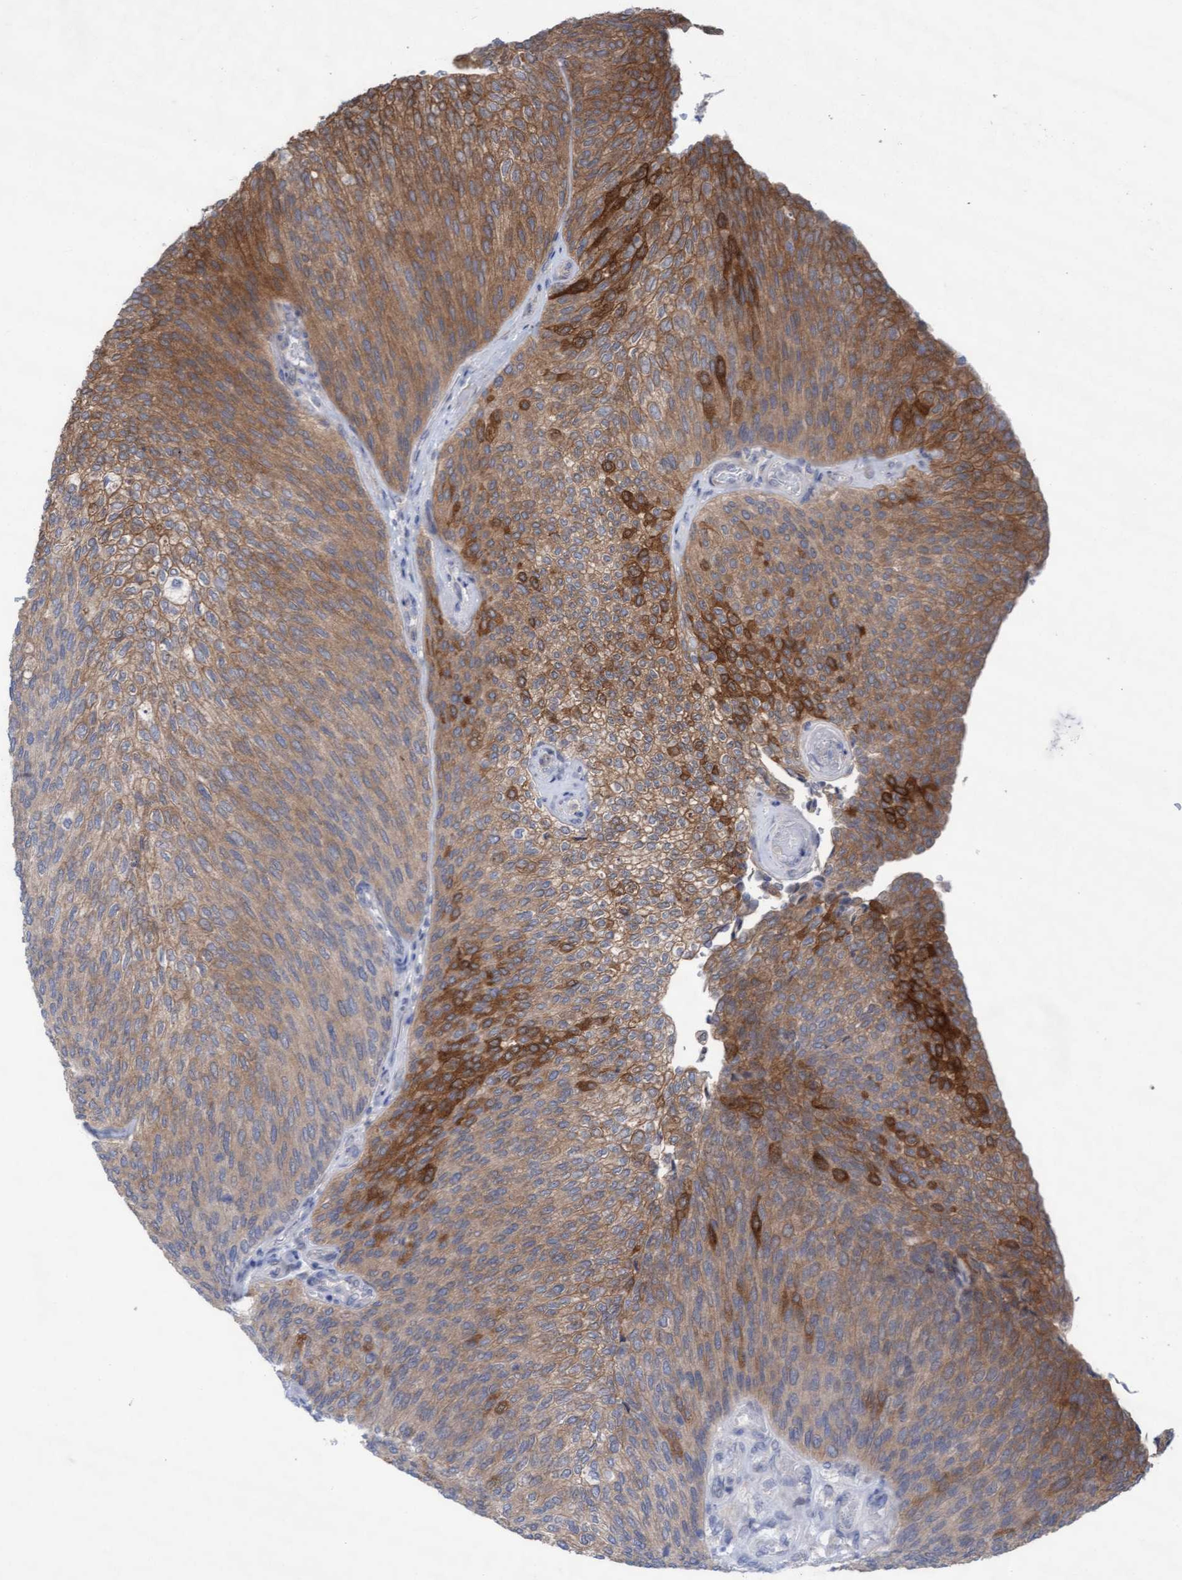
{"staining": {"intensity": "moderate", "quantity": "25%-75%", "location": "cytoplasmic/membranous"}, "tissue": "urothelial cancer", "cell_type": "Tumor cells", "image_type": "cancer", "snomed": [{"axis": "morphology", "description": "Urothelial carcinoma, Low grade"}, {"axis": "topography", "description": "Urinary bladder"}], "caption": "Immunohistochemical staining of urothelial cancer shows moderate cytoplasmic/membranous protein expression in approximately 25%-75% of tumor cells.", "gene": "PLCD1", "patient": {"sex": "female", "age": 79}}